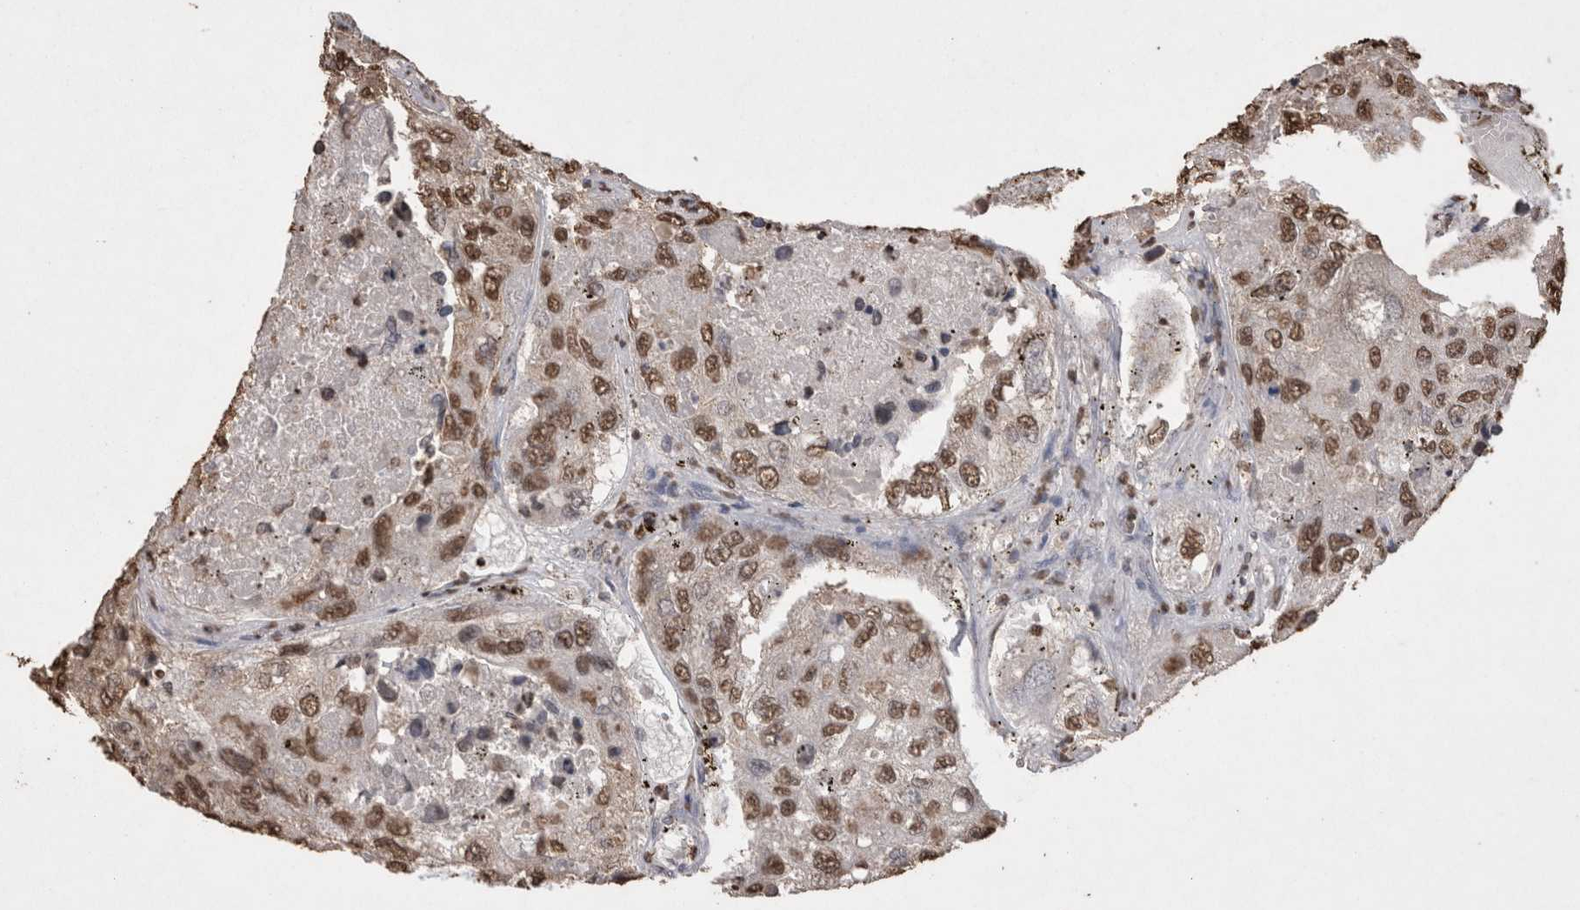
{"staining": {"intensity": "moderate", "quantity": ">75%", "location": "nuclear"}, "tissue": "urothelial cancer", "cell_type": "Tumor cells", "image_type": "cancer", "snomed": [{"axis": "morphology", "description": "Urothelial carcinoma, High grade"}, {"axis": "topography", "description": "Lymph node"}, {"axis": "topography", "description": "Urinary bladder"}], "caption": "Immunohistochemistry (IHC) (DAB) staining of urothelial cancer demonstrates moderate nuclear protein expression in about >75% of tumor cells.", "gene": "POU5F1", "patient": {"sex": "male", "age": 51}}